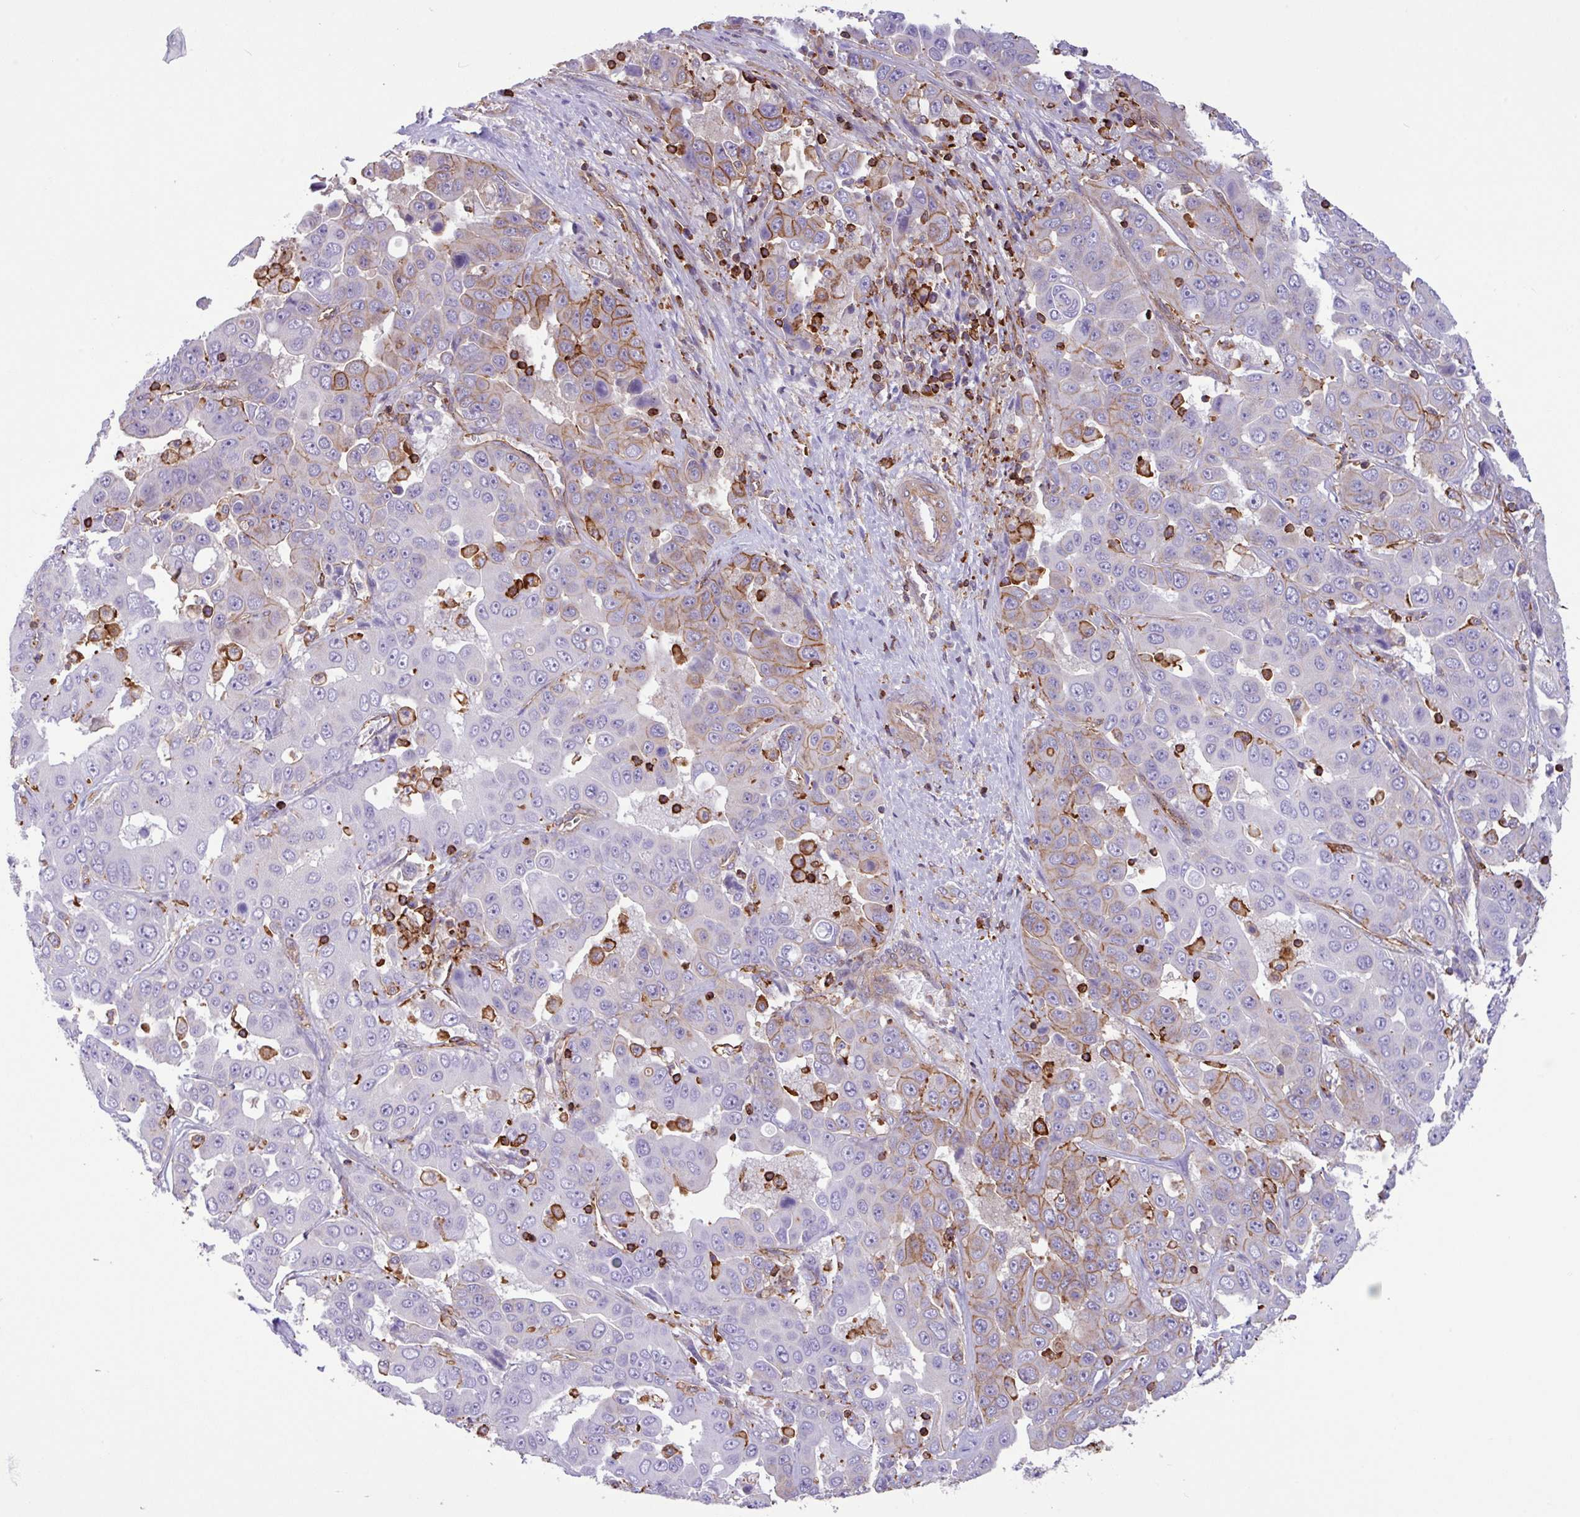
{"staining": {"intensity": "moderate", "quantity": "<25%", "location": "cytoplasmic/membranous"}, "tissue": "liver cancer", "cell_type": "Tumor cells", "image_type": "cancer", "snomed": [{"axis": "morphology", "description": "Cholangiocarcinoma"}, {"axis": "topography", "description": "Liver"}], "caption": "DAB immunohistochemical staining of human cholangiocarcinoma (liver) displays moderate cytoplasmic/membranous protein positivity in about <25% of tumor cells.", "gene": "PPP1R18", "patient": {"sex": "female", "age": 52}}